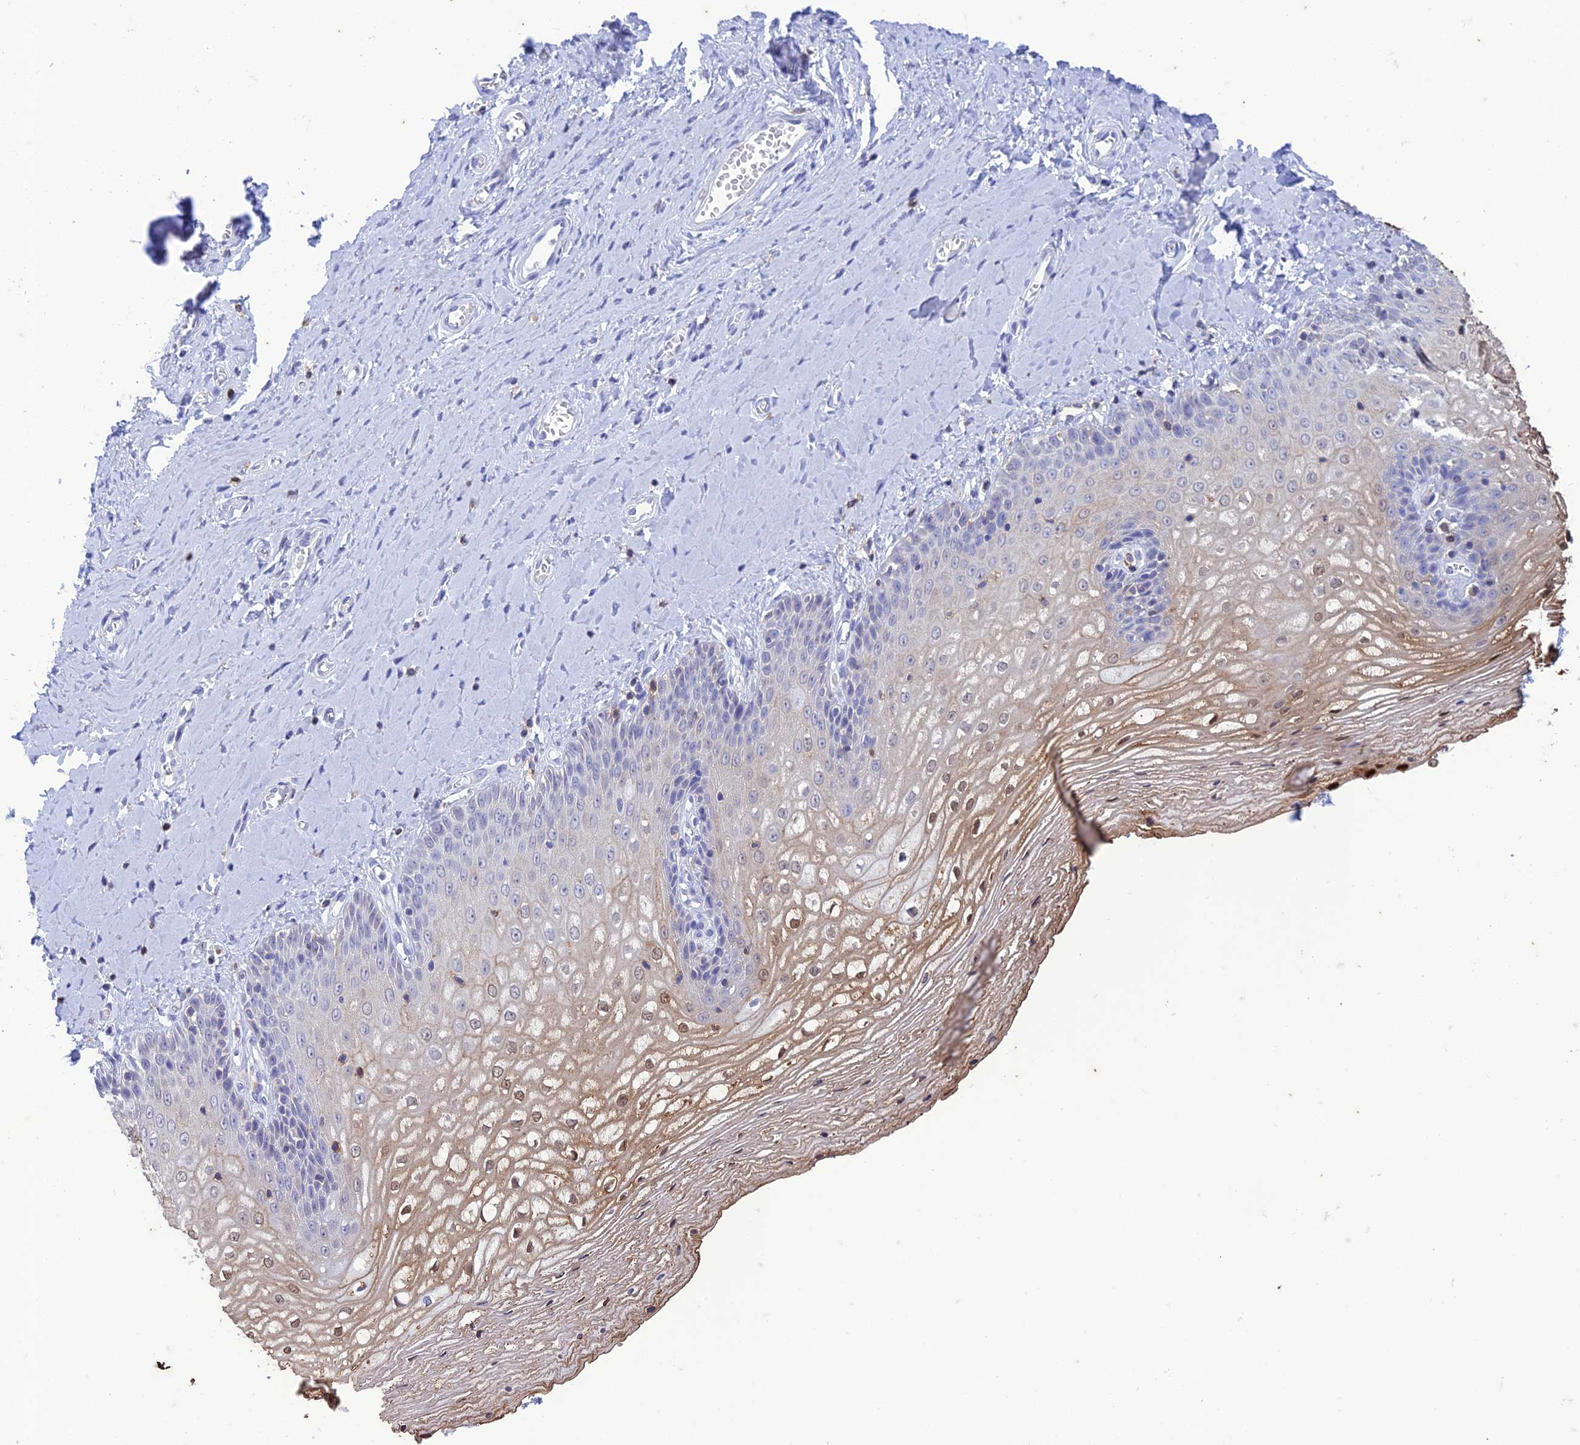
{"staining": {"intensity": "moderate", "quantity": "<25%", "location": "cytoplasmic/membranous,nuclear"}, "tissue": "vagina", "cell_type": "Squamous epithelial cells", "image_type": "normal", "snomed": [{"axis": "morphology", "description": "Normal tissue, NOS"}, {"axis": "topography", "description": "Vagina"}], "caption": "Protein staining reveals moderate cytoplasmic/membranous,nuclear expression in approximately <25% of squamous epithelial cells in benign vagina. (Stains: DAB (3,3'-diaminobenzidine) in brown, nuclei in blue, Microscopy: brightfield microscopy at high magnification).", "gene": "FGF7", "patient": {"sex": "female", "age": 65}}